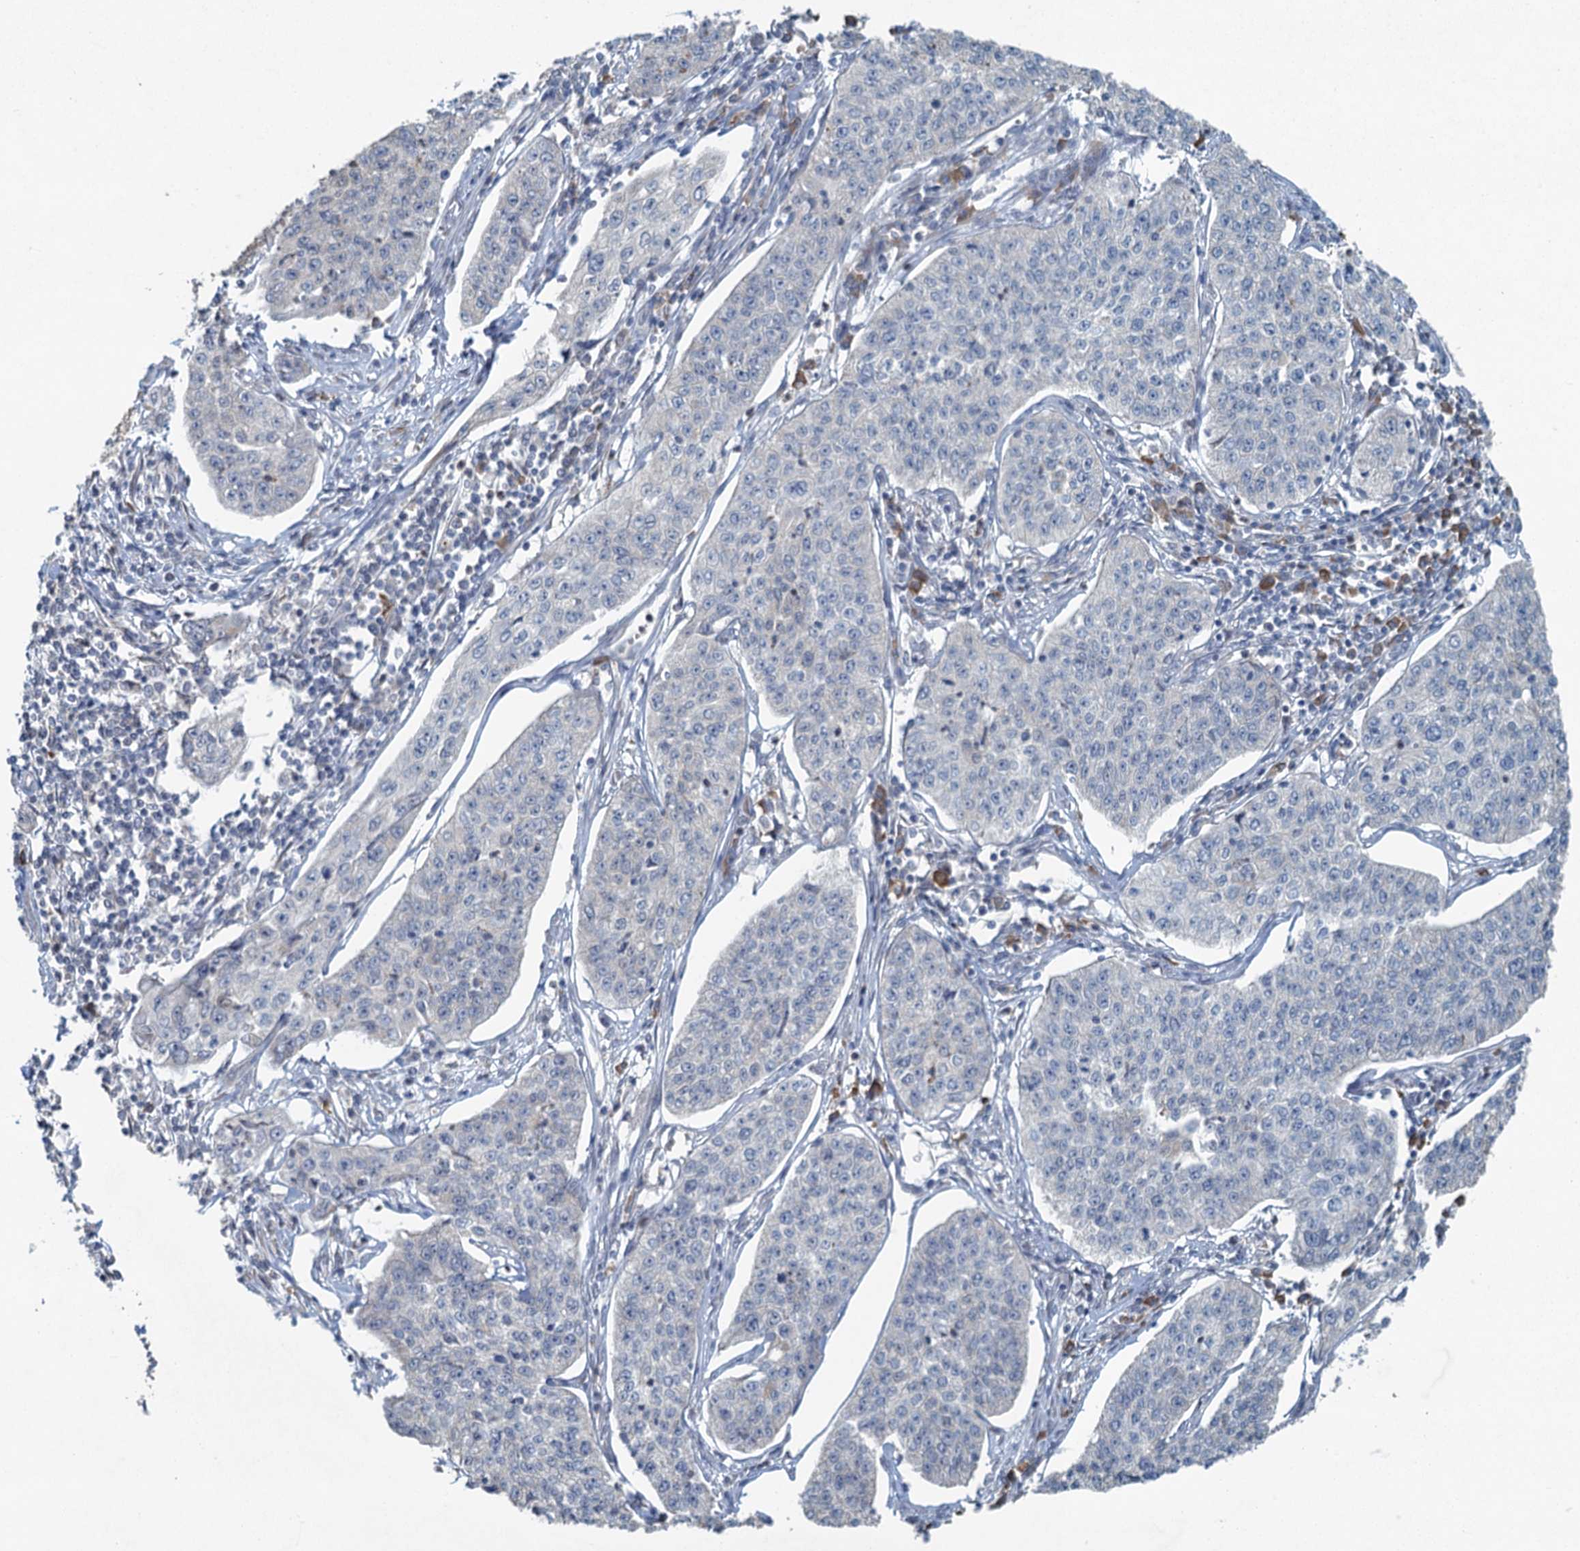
{"staining": {"intensity": "negative", "quantity": "none", "location": "none"}, "tissue": "cervical cancer", "cell_type": "Tumor cells", "image_type": "cancer", "snomed": [{"axis": "morphology", "description": "Squamous cell carcinoma, NOS"}, {"axis": "topography", "description": "Cervix"}], "caption": "Immunohistochemistry (IHC) micrograph of cervical squamous cell carcinoma stained for a protein (brown), which reveals no positivity in tumor cells.", "gene": "TEX35", "patient": {"sex": "female", "age": 35}}